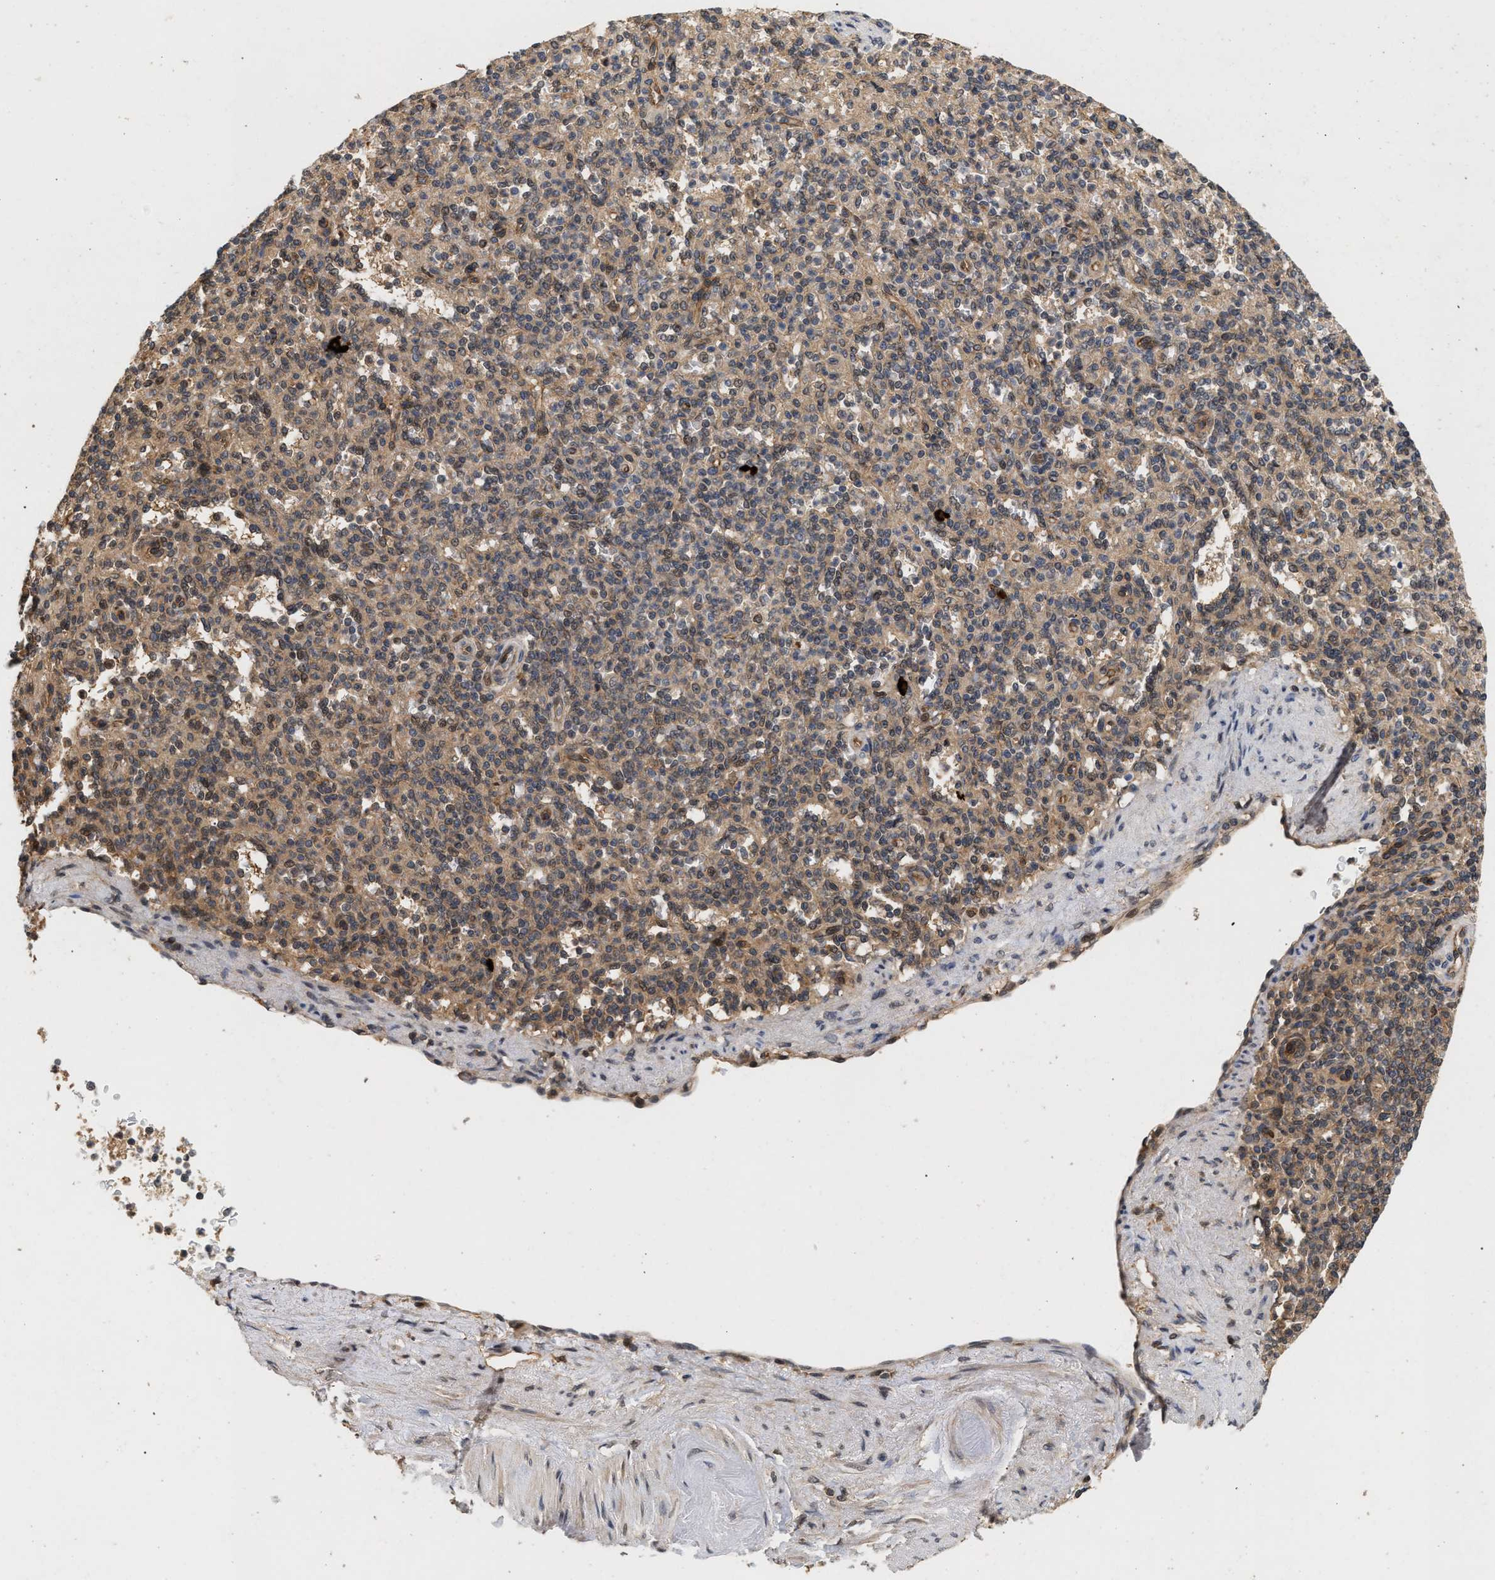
{"staining": {"intensity": "weak", "quantity": ">75%", "location": "cytoplasmic/membranous,nuclear"}, "tissue": "spleen", "cell_type": "Cells in red pulp", "image_type": "normal", "snomed": [{"axis": "morphology", "description": "Normal tissue, NOS"}, {"axis": "topography", "description": "Spleen"}], "caption": "This is a histology image of immunohistochemistry (IHC) staining of unremarkable spleen, which shows weak expression in the cytoplasmic/membranous,nuclear of cells in red pulp.", "gene": "ABHD5", "patient": {"sex": "female", "age": 74}}